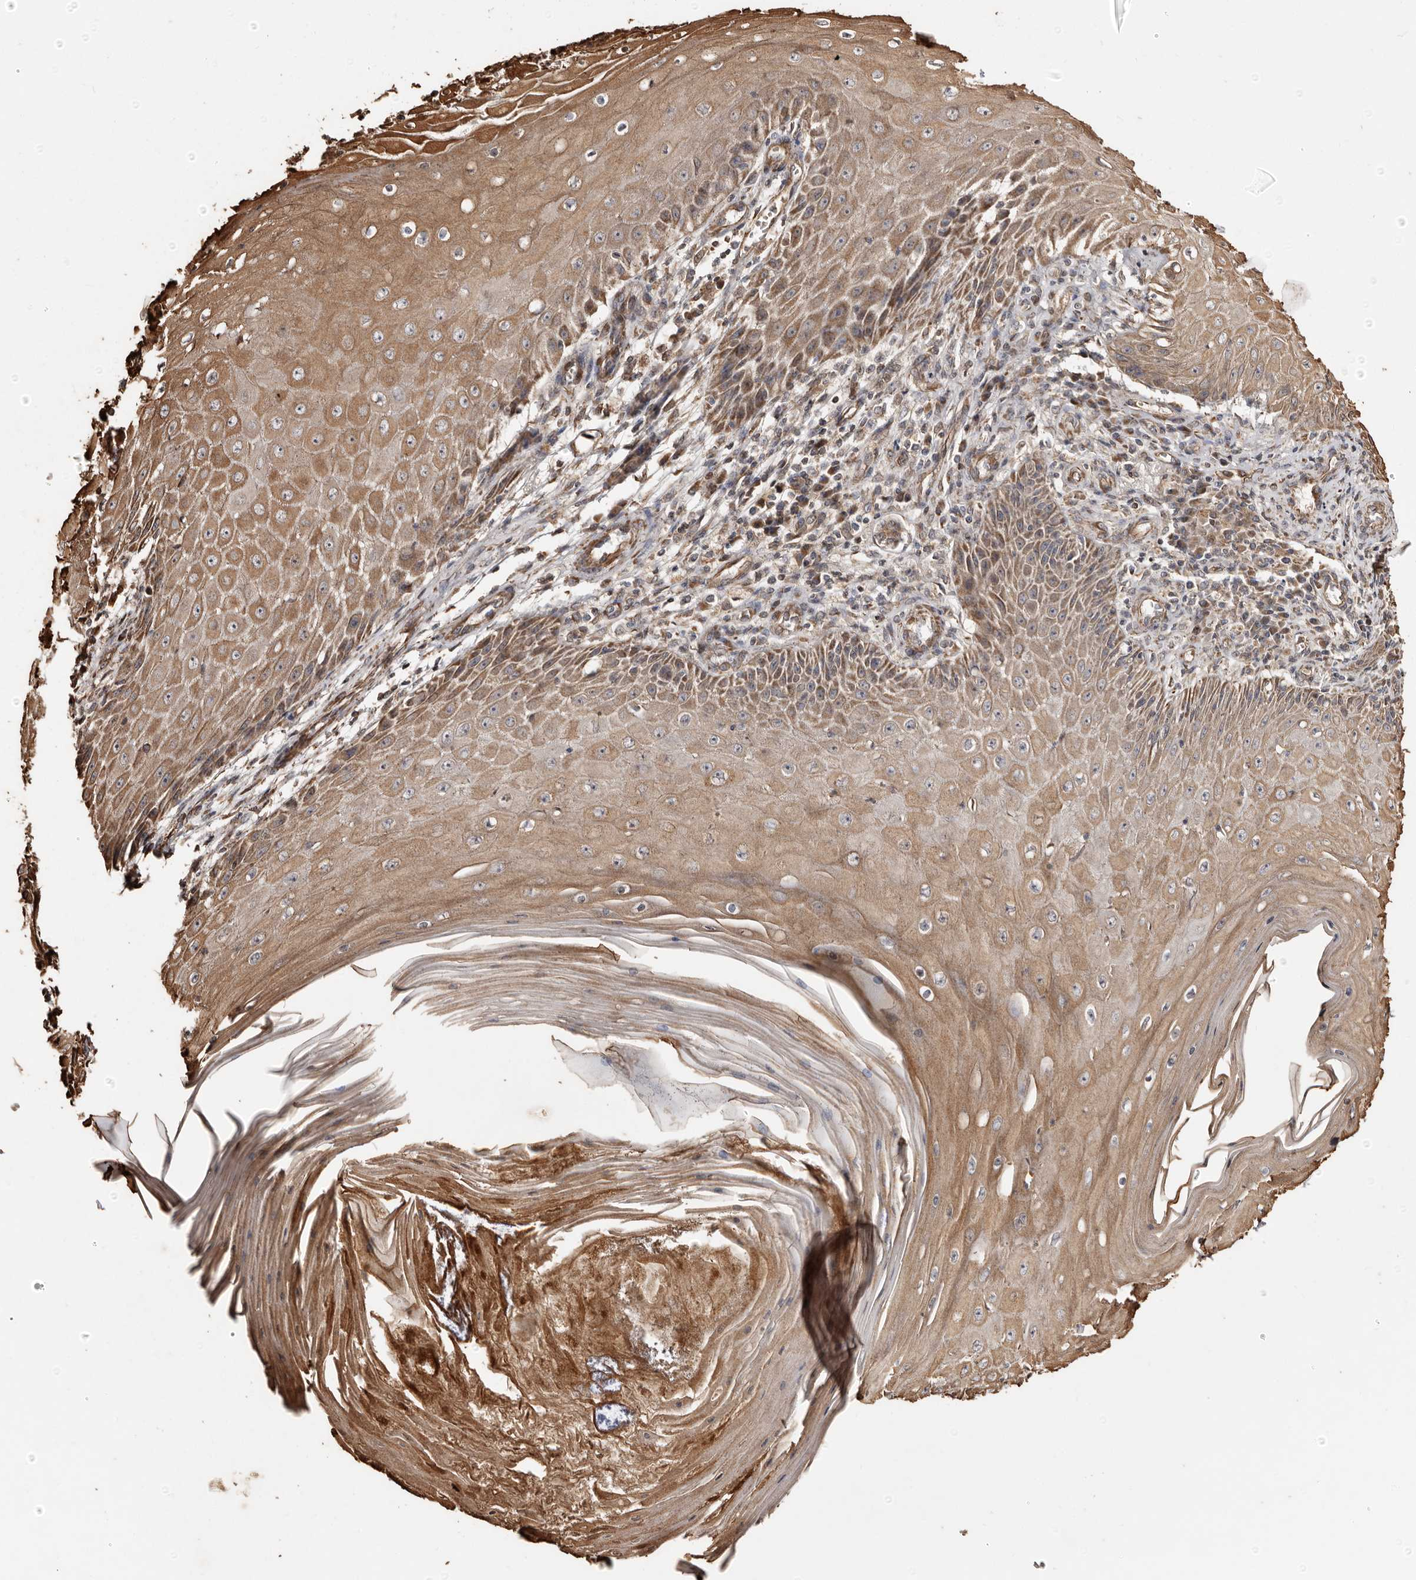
{"staining": {"intensity": "moderate", "quantity": ">75%", "location": "cytoplasmic/membranous"}, "tissue": "skin cancer", "cell_type": "Tumor cells", "image_type": "cancer", "snomed": [{"axis": "morphology", "description": "Squamous cell carcinoma, NOS"}, {"axis": "topography", "description": "Skin"}], "caption": "The histopathology image displays a brown stain indicating the presence of a protein in the cytoplasmic/membranous of tumor cells in skin squamous cell carcinoma. (Brightfield microscopy of DAB IHC at high magnification).", "gene": "MACC1", "patient": {"sex": "female", "age": 73}}